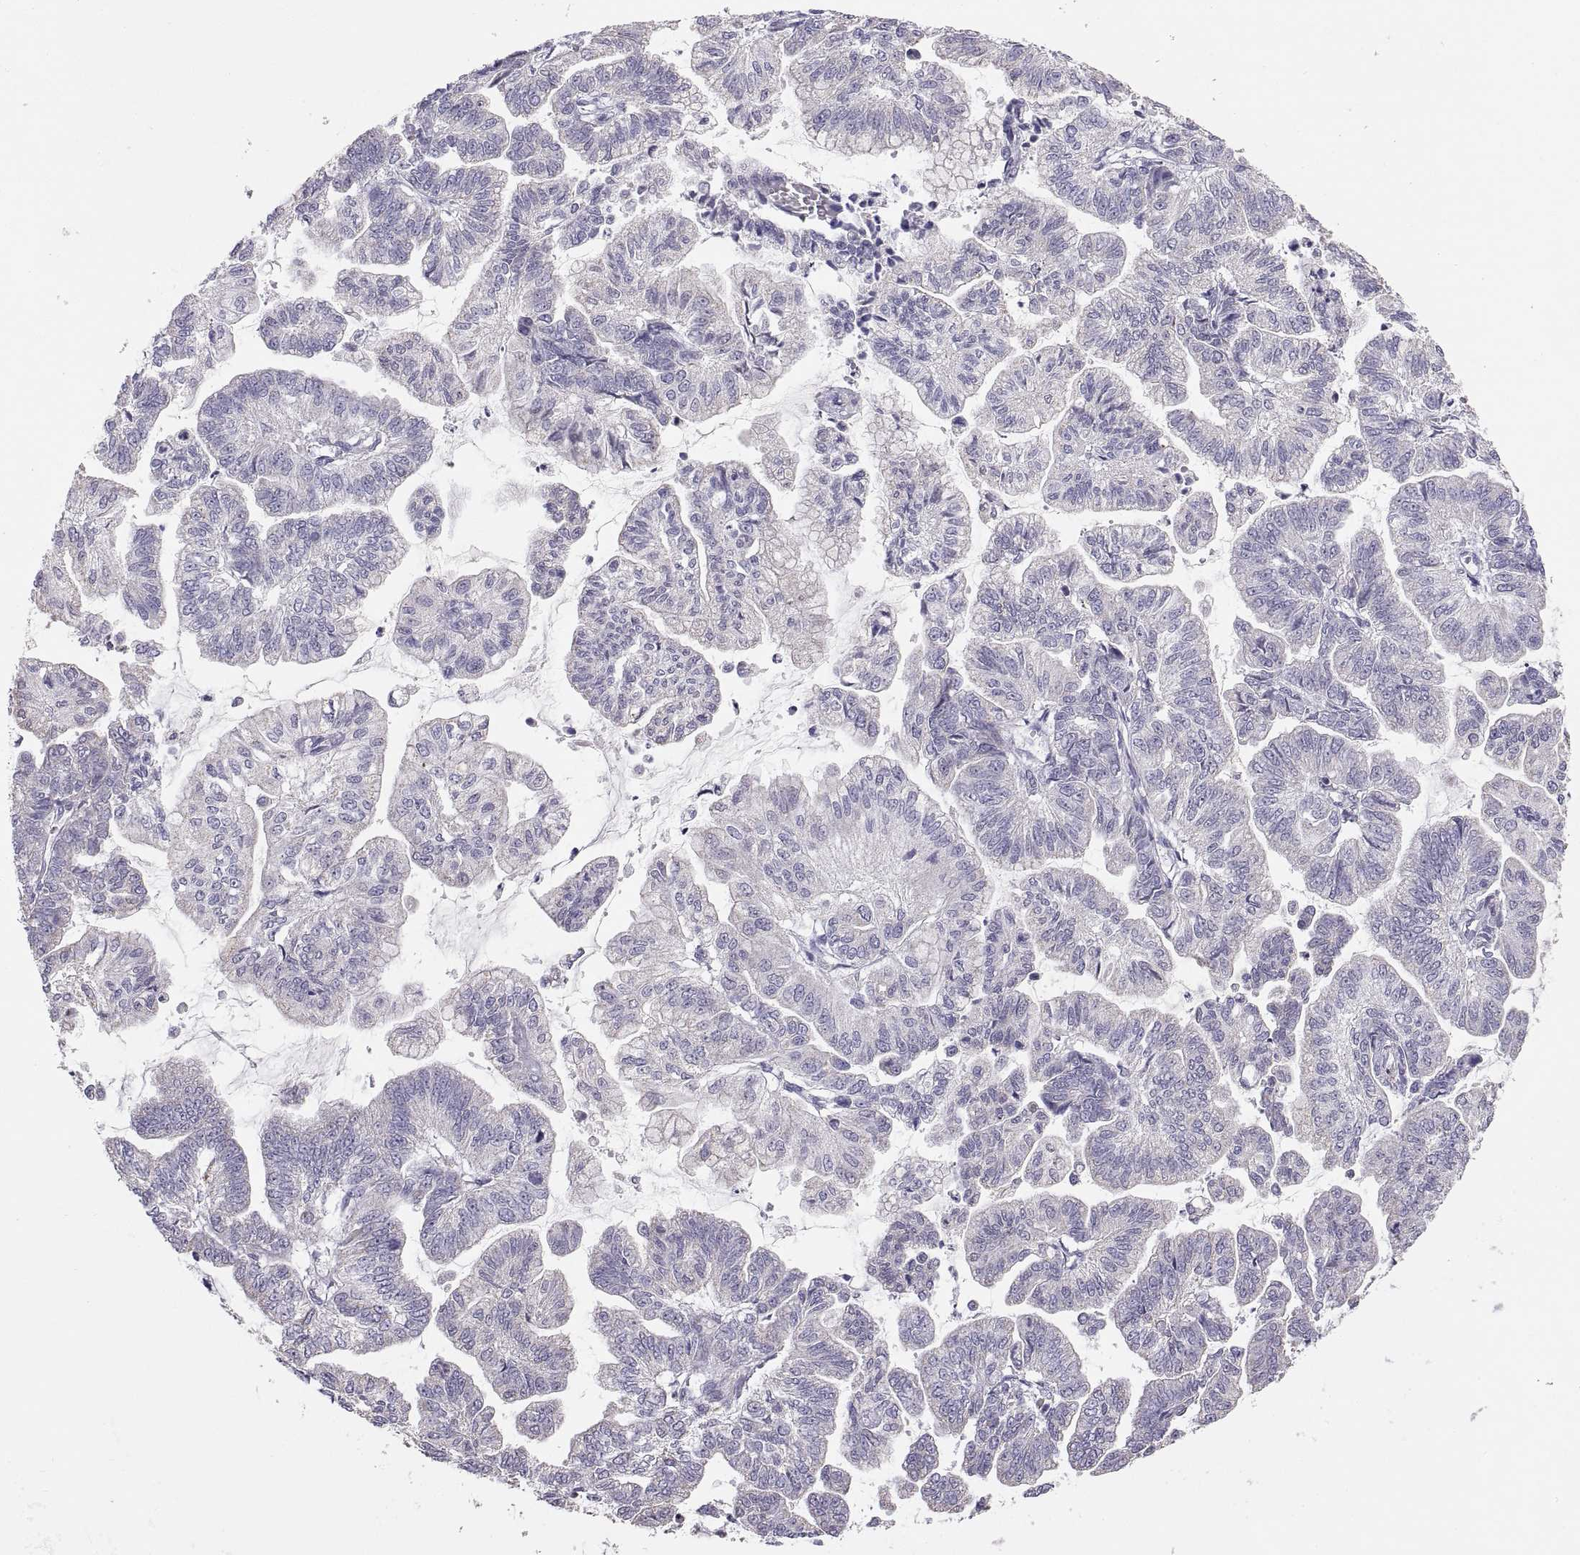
{"staining": {"intensity": "negative", "quantity": "none", "location": "none"}, "tissue": "stomach cancer", "cell_type": "Tumor cells", "image_type": "cancer", "snomed": [{"axis": "morphology", "description": "Adenocarcinoma, NOS"}, {"axis": "topography", "description": "Stomach"}], "caption": "Immunohistochemical staining of stomach cancer shows no significant expression in tumor cells.", "gene": "TNNC1", "patient": {"sex": "male", "age": 83}}